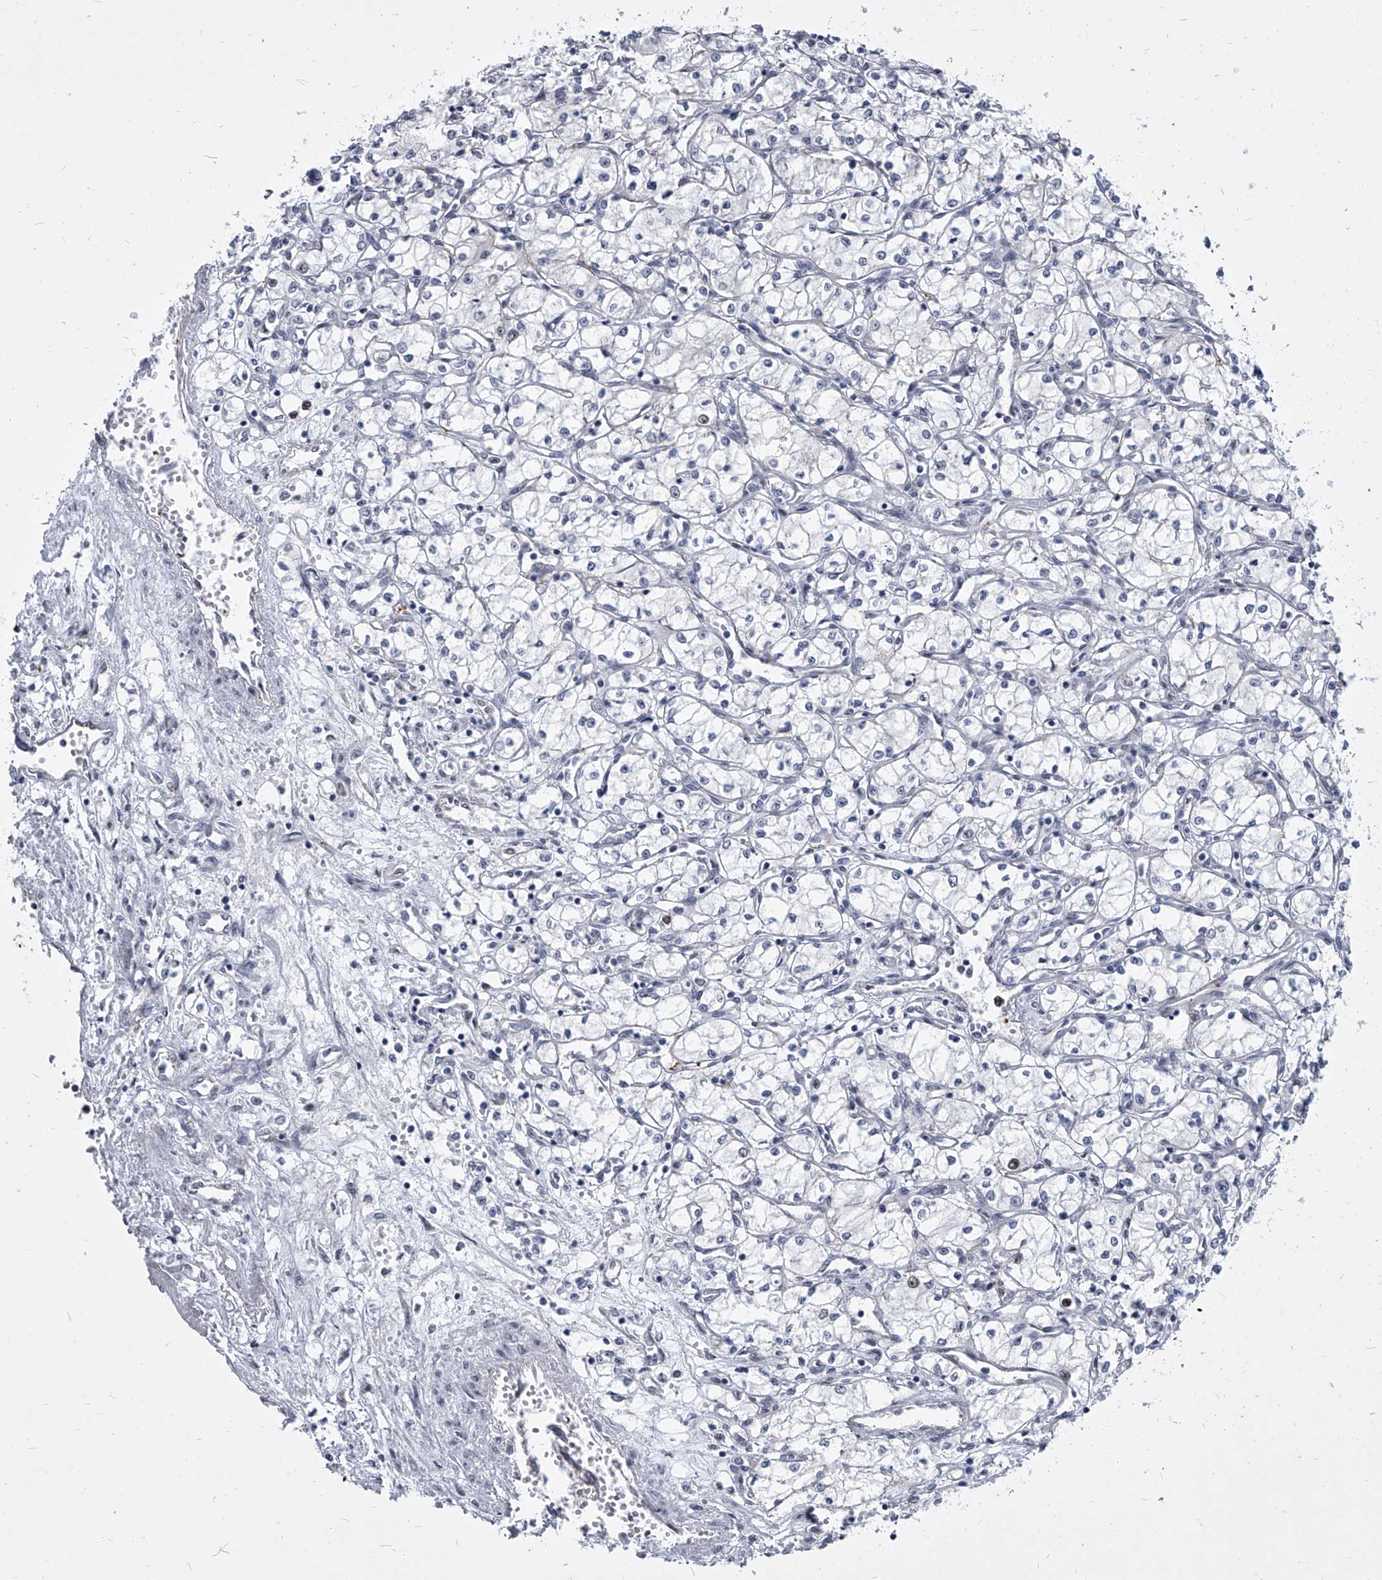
{"staining": {"intensity": "negative", "quantity": "none", "location": "none"}, "tissue": "renal cancer", "cell_type": "Tumor cells", "image_type": "cancer", "snomed": [{"axis": "morphology", "description": "Adenocarcinoma, NOS"}, {"axis": "topography", "description": "Kidney"}], "caption": "Tumor cells are negative for protein expression in human renal adenocarcinoma.", "gene": "EVA1C", "patient": {"sex": "male", "age": 59}}